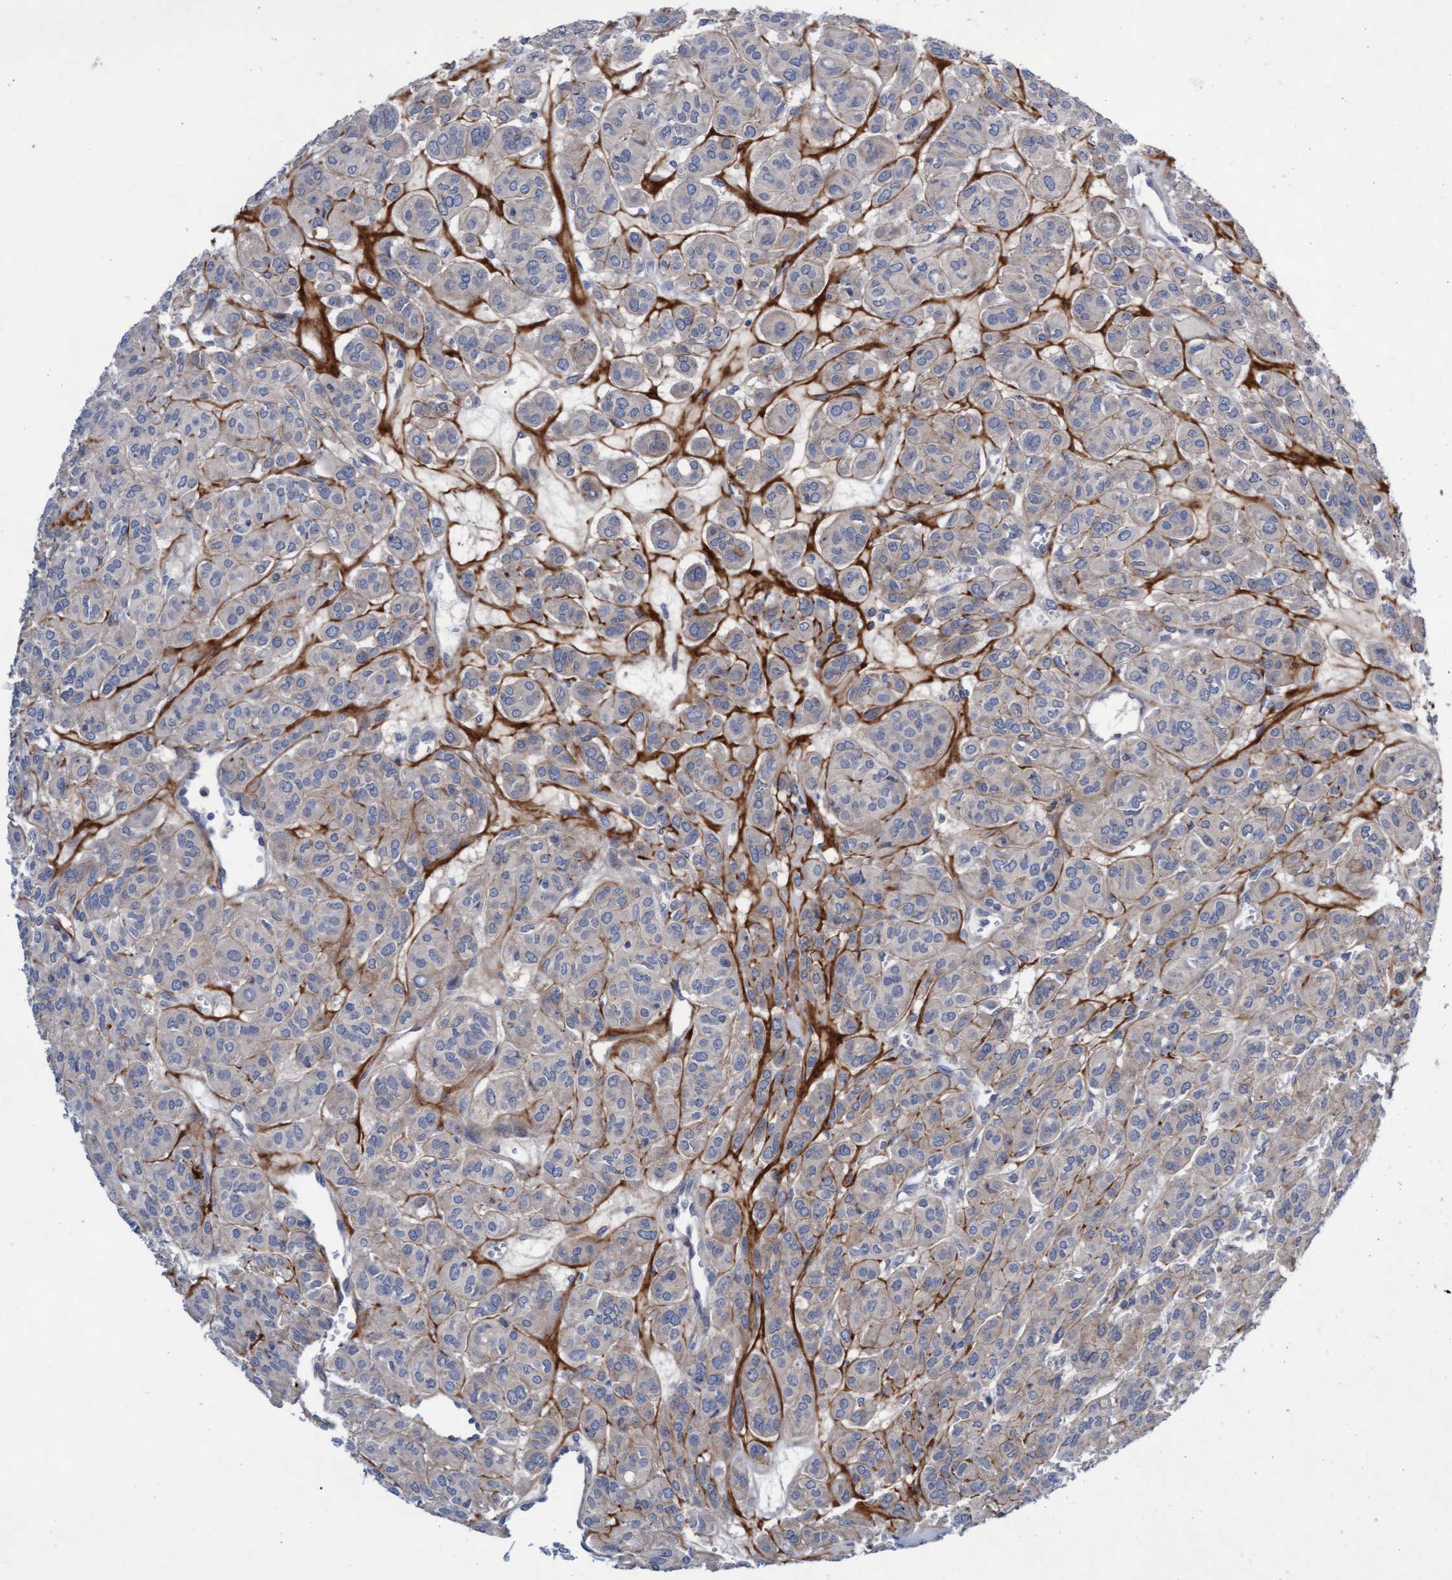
{"staining": {"intensity": "negative", "quantity": "none", "location": "none"}, "tissue": "thyroid cancer", "cell_type": "Tumor cells", "image_type": "cancer", "snomed": [{"axis": "morphology", "description": "Follicular adenoma carcinoma, NOS"}, {"axis": "topography", "description": "Thyroid gland"}], "caption": "Image shows no significant protein staining in tumor cells of follicular adenoma carcinoma (thyroid).", "gene": "ABCF2", "patient": {"sex": "female", "age": 71}}